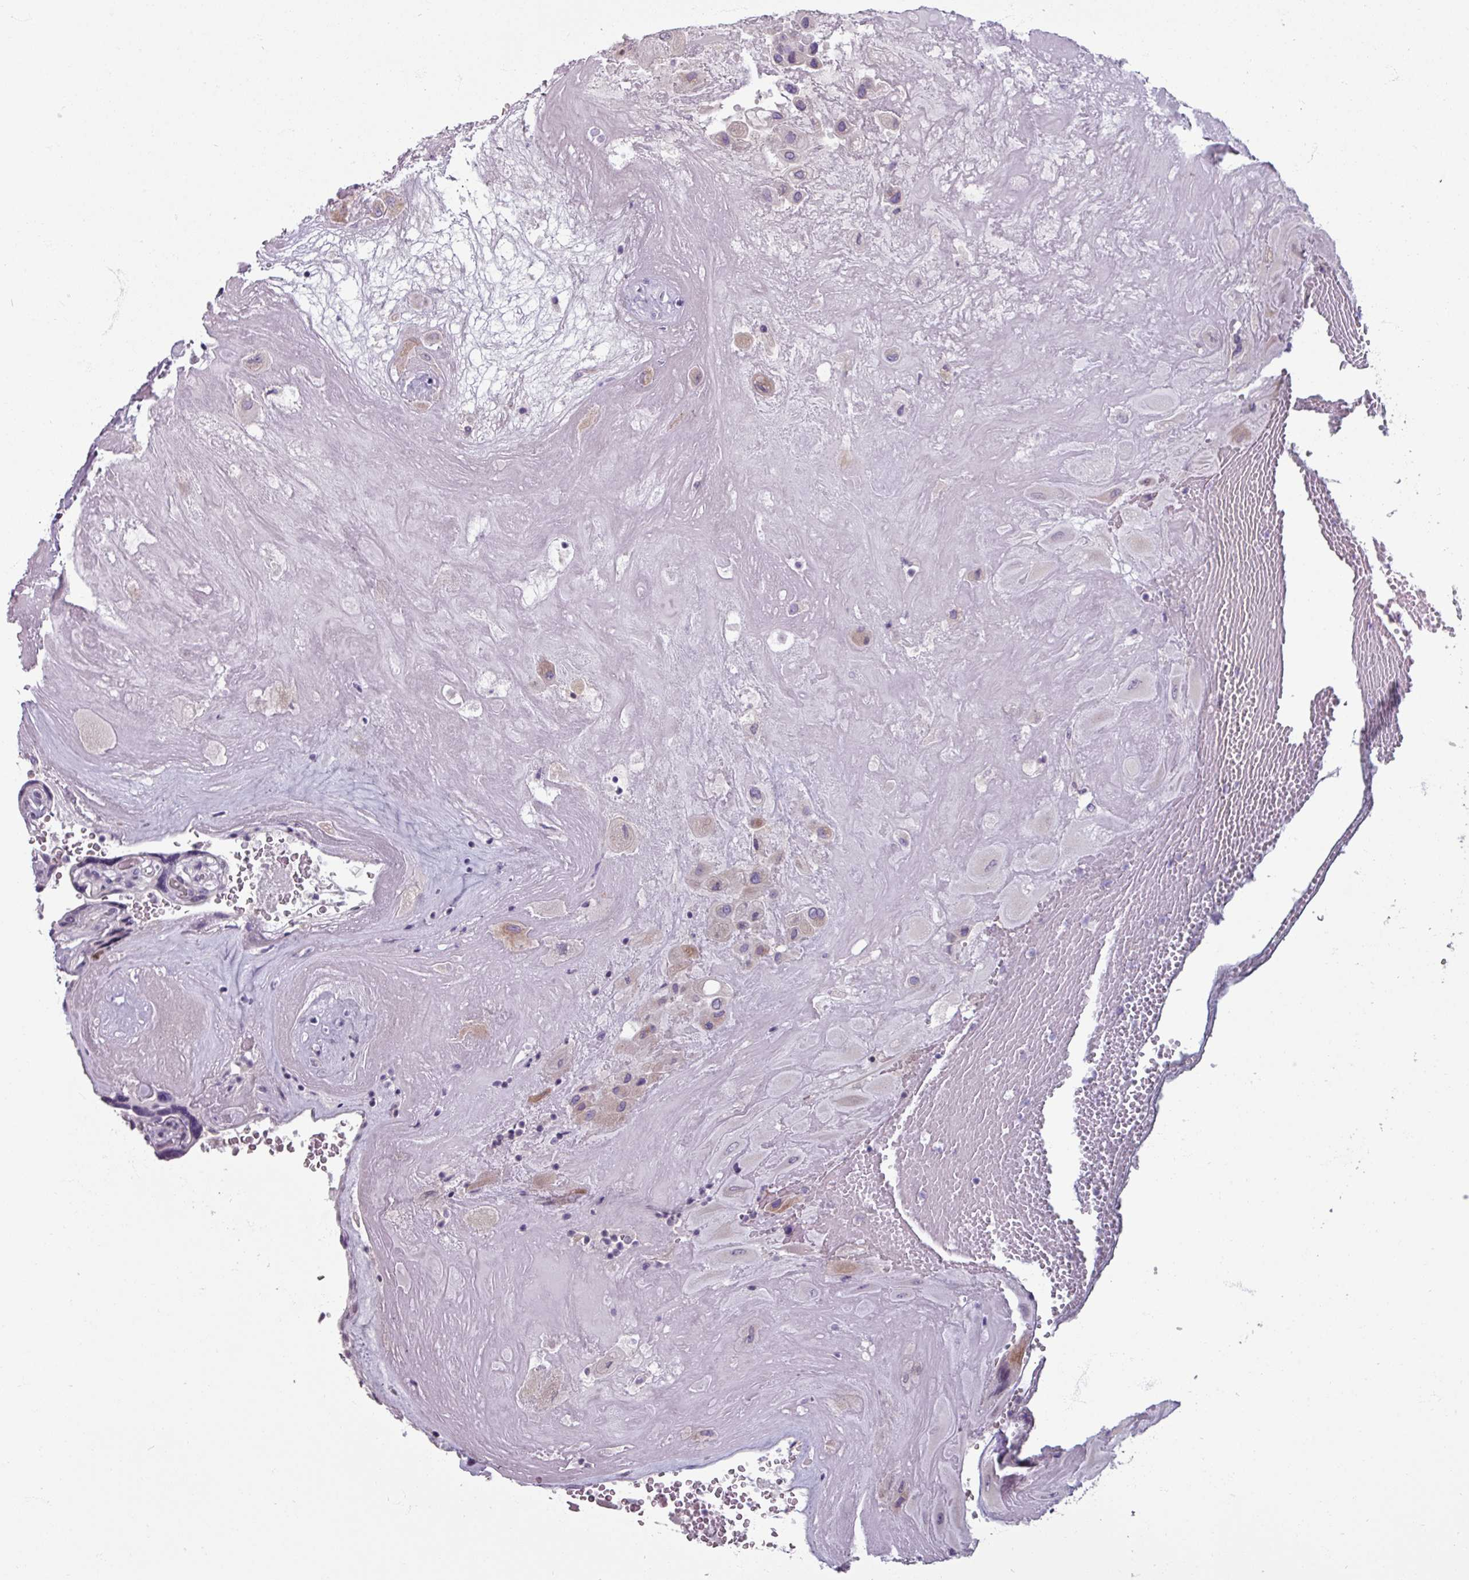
{"staining": {"intensity": "weak", "quantity": "25%-75%", "location": "cytoplasmic/membranous"}, "tissue": "placenta", "cell_type": "Decidual cells", "image_type": "normal", "snomed": [{"axis": "morphology", "description": "Normal tissue, NOS"}, {"axis": "topography", "description": "Placenta"}], "caption": "Immunohistochemistry staining of benign placenta, which demonstrates low levels of weak cytoplasmic/membranous expression in approximately 25%-75% of decidual cells indicating weak cytoplasmic/membranous protein positivity. The staining was performed using DAB (3,3'-diaminobenzidine) (brown) for protein detection and nuclei were counterstained in hematoxylin (blue).", "gene": "SMIM11", "patient": {"sex": "female", "age": 32}}